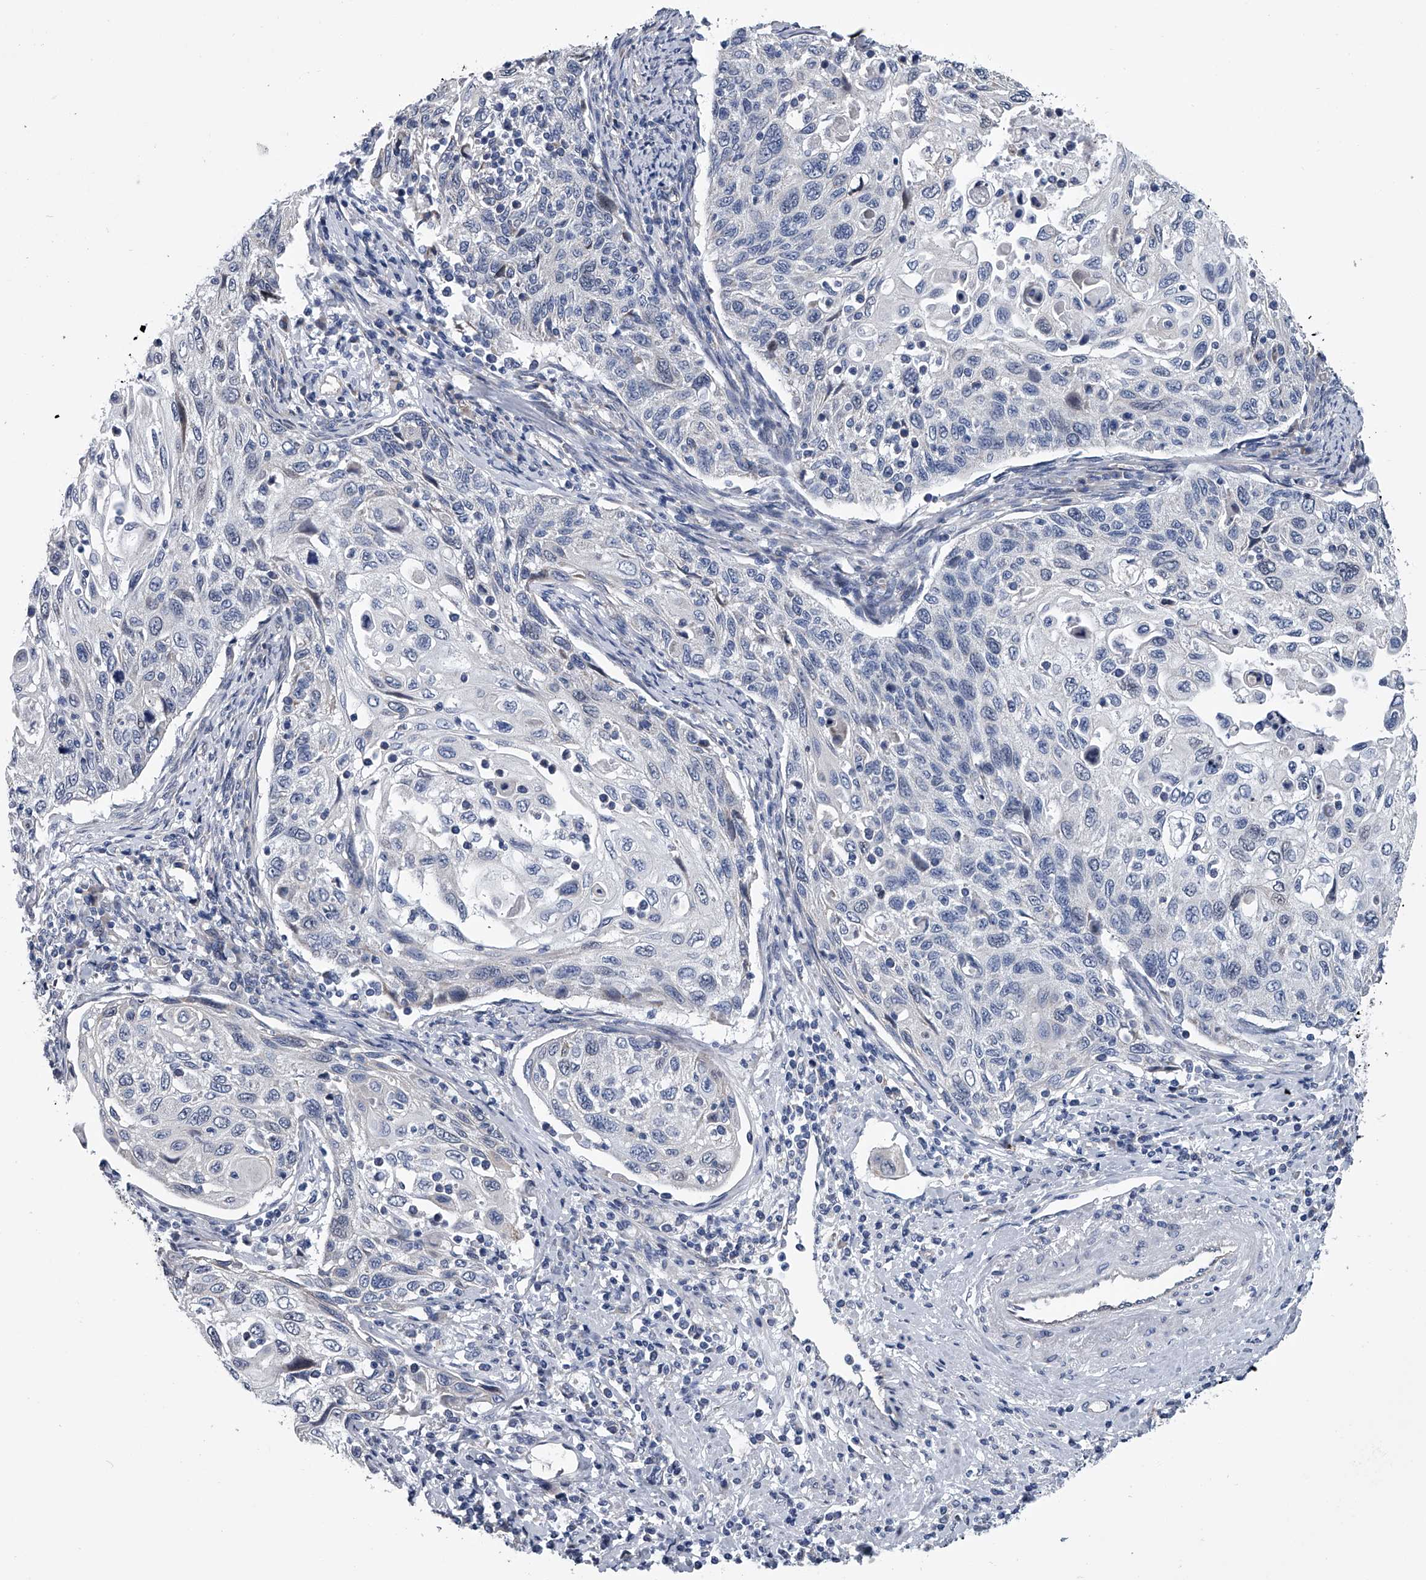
{"staining": {"intensity": "negative", "quantity": "none", "location": "none"}, "tissue": "cervical cancer", "cell_type": "Tumor cells", "image_type": "cancer", "snomed": [{"axis": "morphology", "description": "Squamous cell carcinoma, NOS"}, {"axis": "topography", "description": "Cervix"}], "caption": "This is an IHC photomicrograph of squamous cell carcinoma (cervical). There is no positivity in tumor cells.", "gene": "ABCG1", "patient": {"sex": "female", "age": 70}}